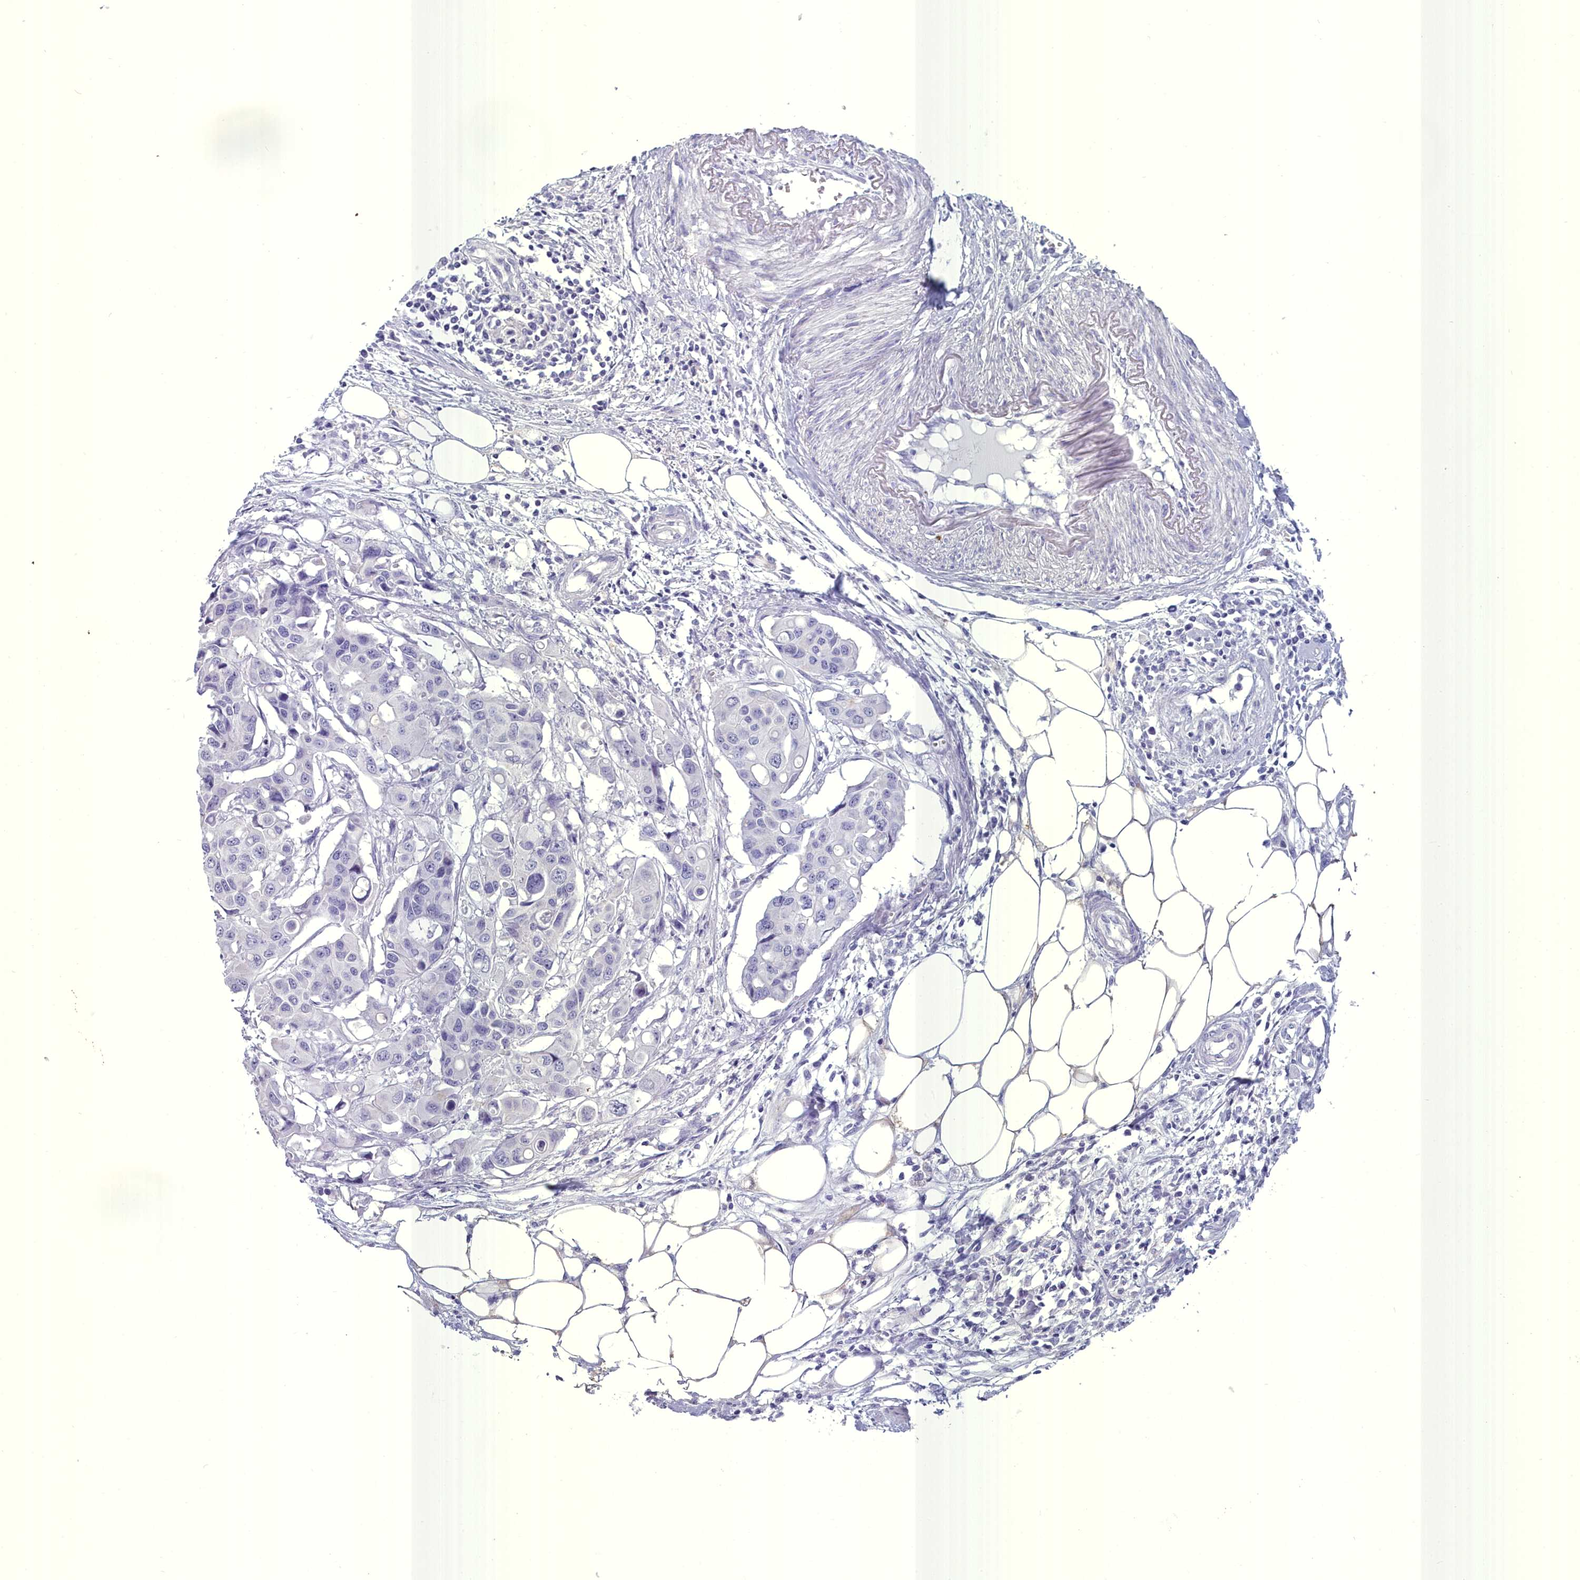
{"staining": {"intensity": "negative", "quantity": "none", "location": "none"}, "tissue": "colorectal cancer", "cell_type": "Tumor cells", "image_type": "cancer", "snomed": [{"axis": "morphology", "description": "Adenocarcinoma, NOS"}, {"axis": "topography", "description": "Colon"}], "caption": "A histopathology image of human colorectal cancer (adenocarcinoma) is negative for staining in tumor cells.", "gene": "MAP6", "patient": {"sex": "male", "age": 77}}